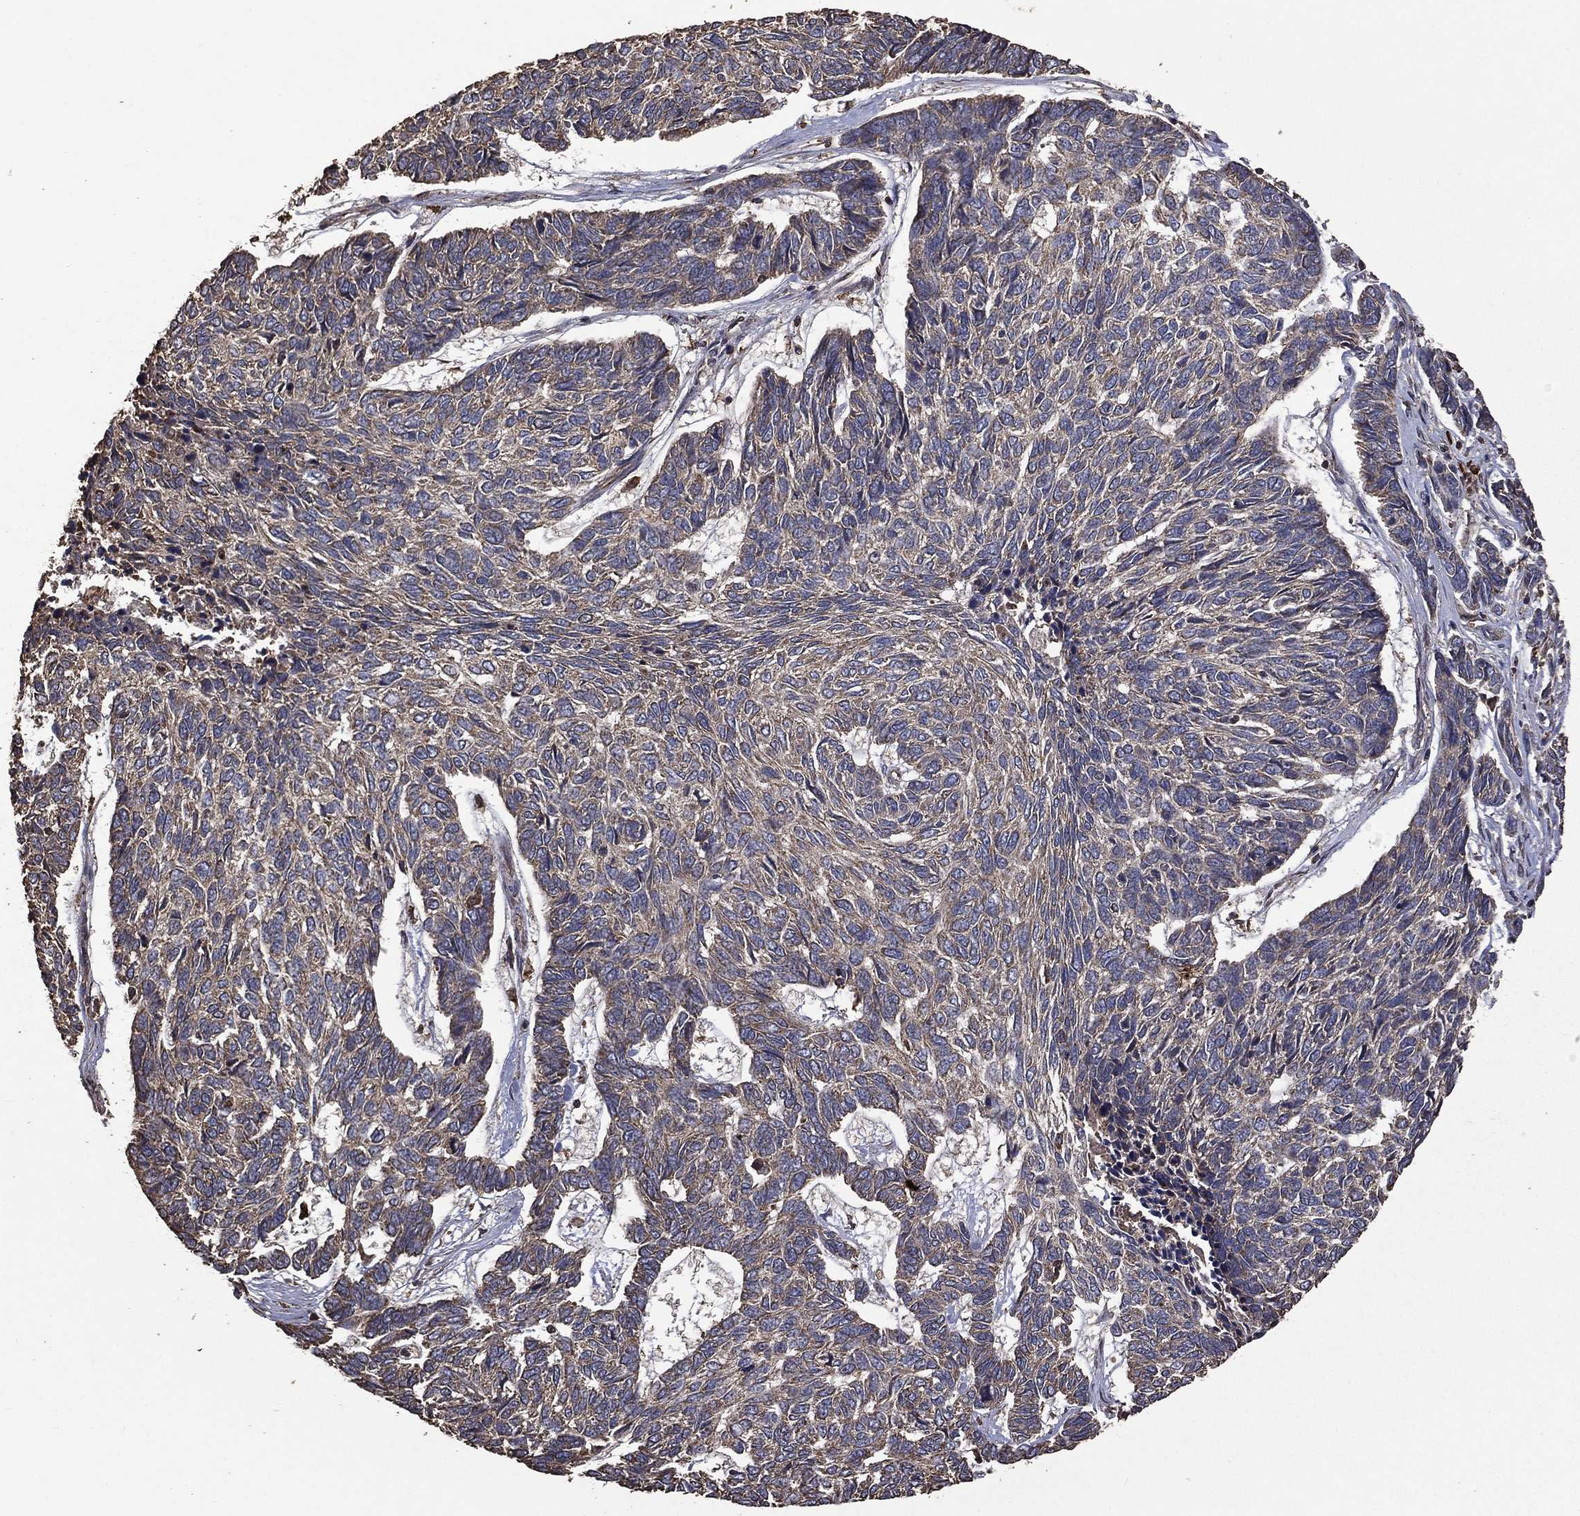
{"staining": {"intensity": "moderate", "quantity": "25%-75%", "location": "cytoplasmic/membranous"}, "tissue": "skin cancer", "cell_type": "Tumor cells", "image_type": "cancer", "snomed": [{"axis": "morphology", "description": "Basal cell carcinoma"}, {"axis": "topography", "description": "Skin"}], "caption": "Protein staining demonstrates moderate cytoplasmic/membranous positivity in approximately 25%-75% of tumor cells in skin cancer (basal cell carcinoma).", "gene": "METTL27", "patient": {"sex": "female", "age": 65}}